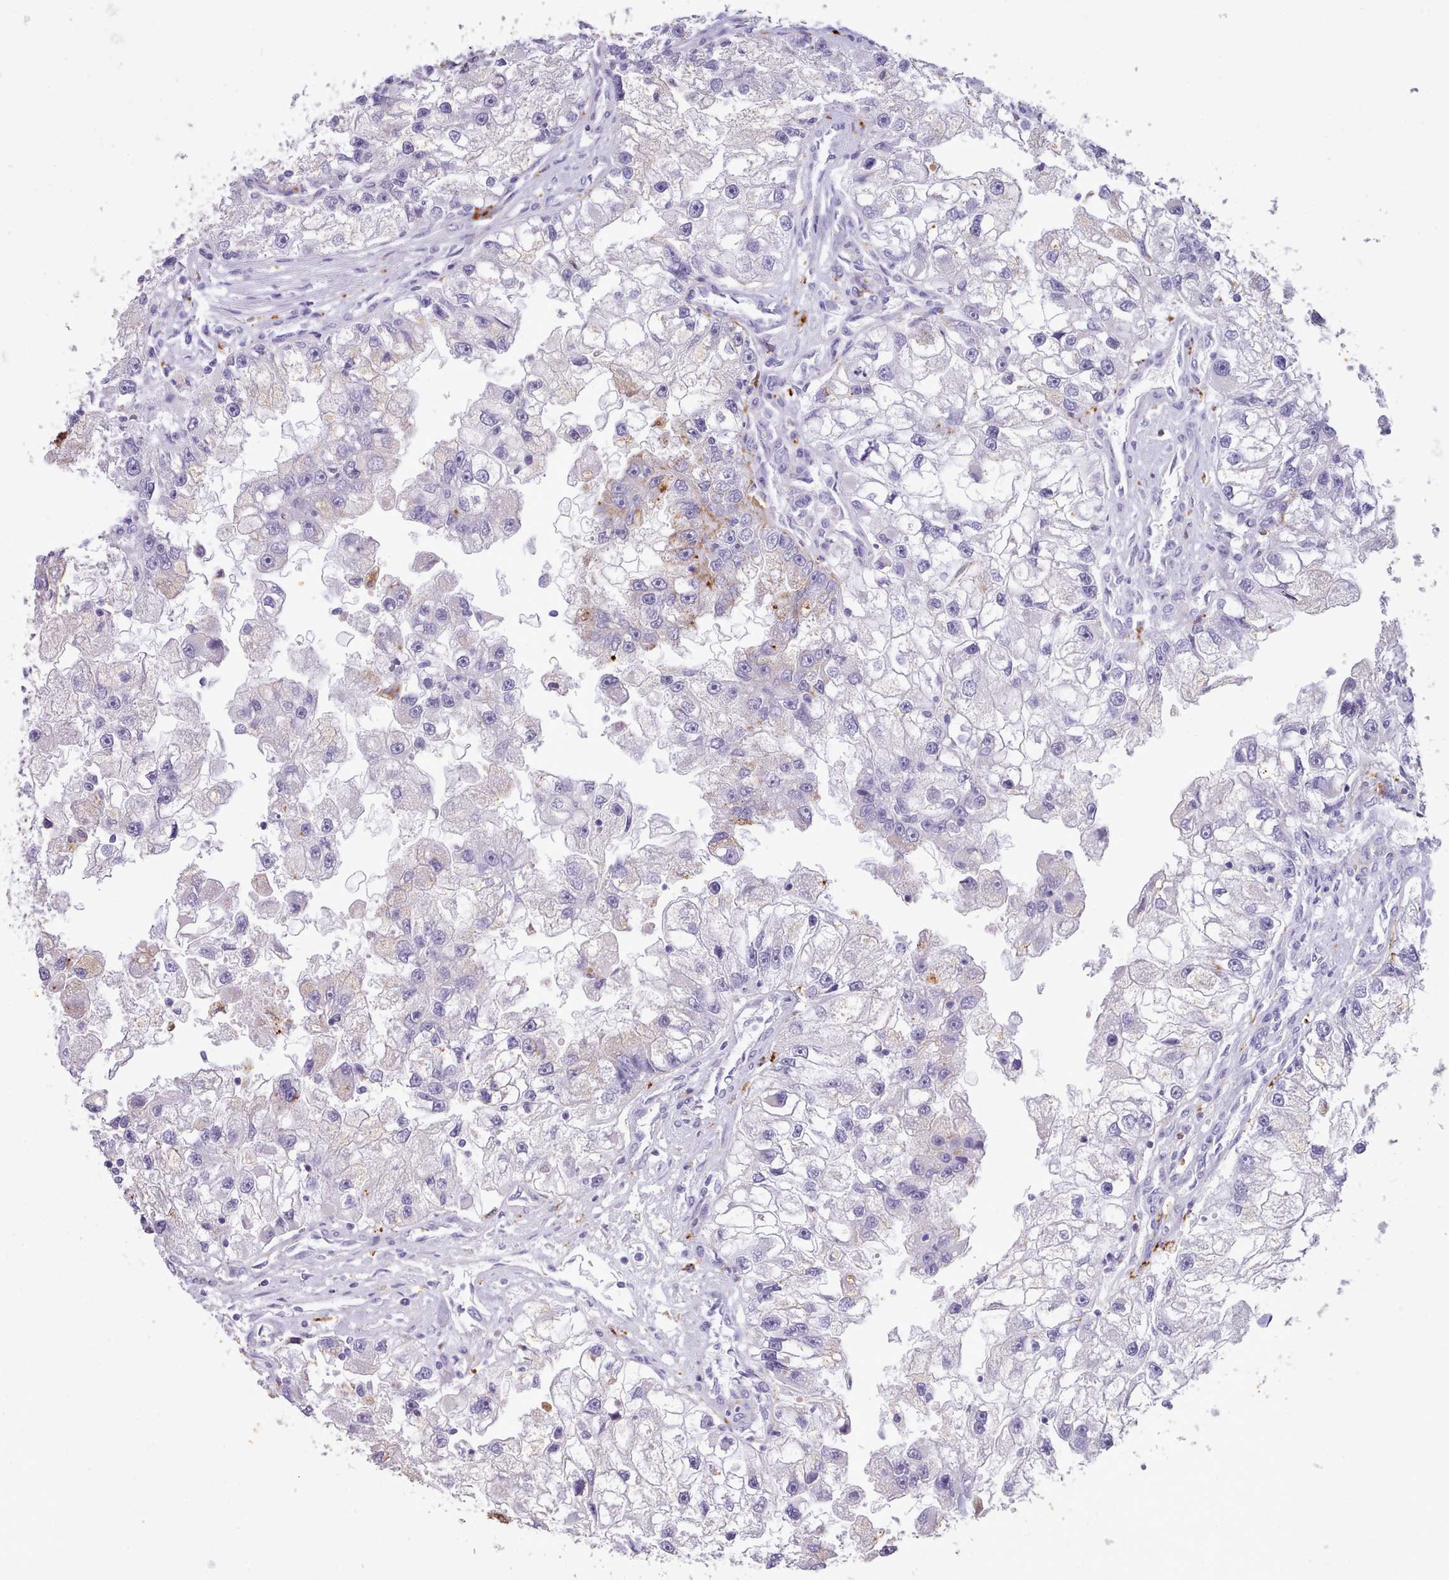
{"staining": {"intensity": "weak", "quantity": "<25%", "location": "cytoplasmic/membranous"}, "tissue": "renal cancer", "cell_type": "Tumor cells", "image_type": "cancer", "snomed": [{"axis": "morphology", "description": "Adenocarcinoma, NOS"}, {"axis": "topography", "description": "Kidney"}], "caption": "This is an IHC photomicrograph of human renal cancer (adenocarcinoma). There is no staining in tumor cells.", "gene": "GAA", "patient": {"sex": "male", "age": 63}}